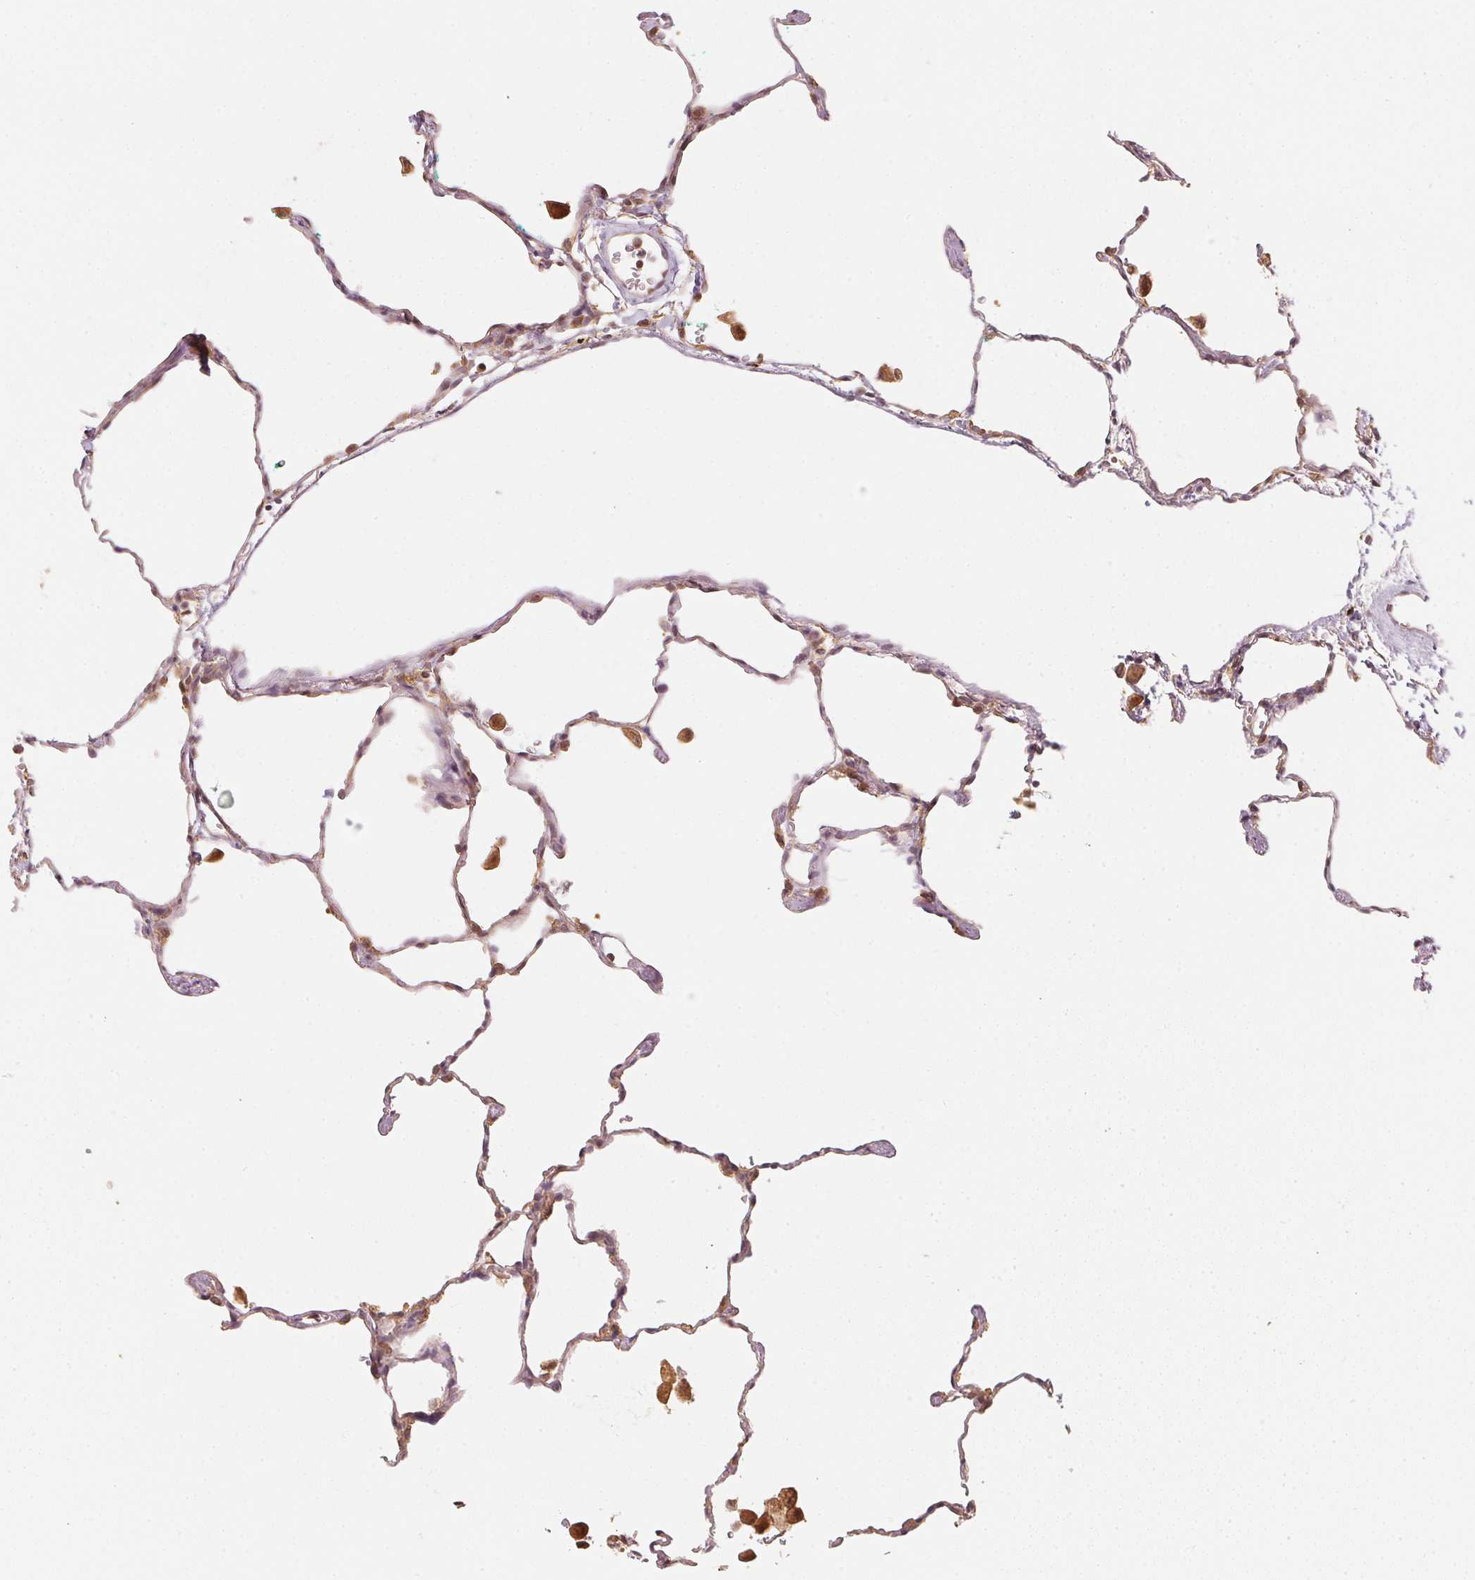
{"staining": {"intensity": "weak", "quantity": "25%-75%", "location": "cytoplasmic/membranous"}, "tissue": "lung", "cell_type": "Alveolar cells", "image_type": "normal", "snomed": [{"axis": "morphology", "description": "Normal tissue, NOS"}, {"axis": "topography", "description": "Lung"}], "caption": "Lung stained with IHC shows weak cytoplasmic/membranous staining in about 25%-75% of alveolar cells. (Brightfield microscopy of DAB IHC at high magnification).", "gene": "WDR54", "patient": {"sex": "female", "age": 47}}